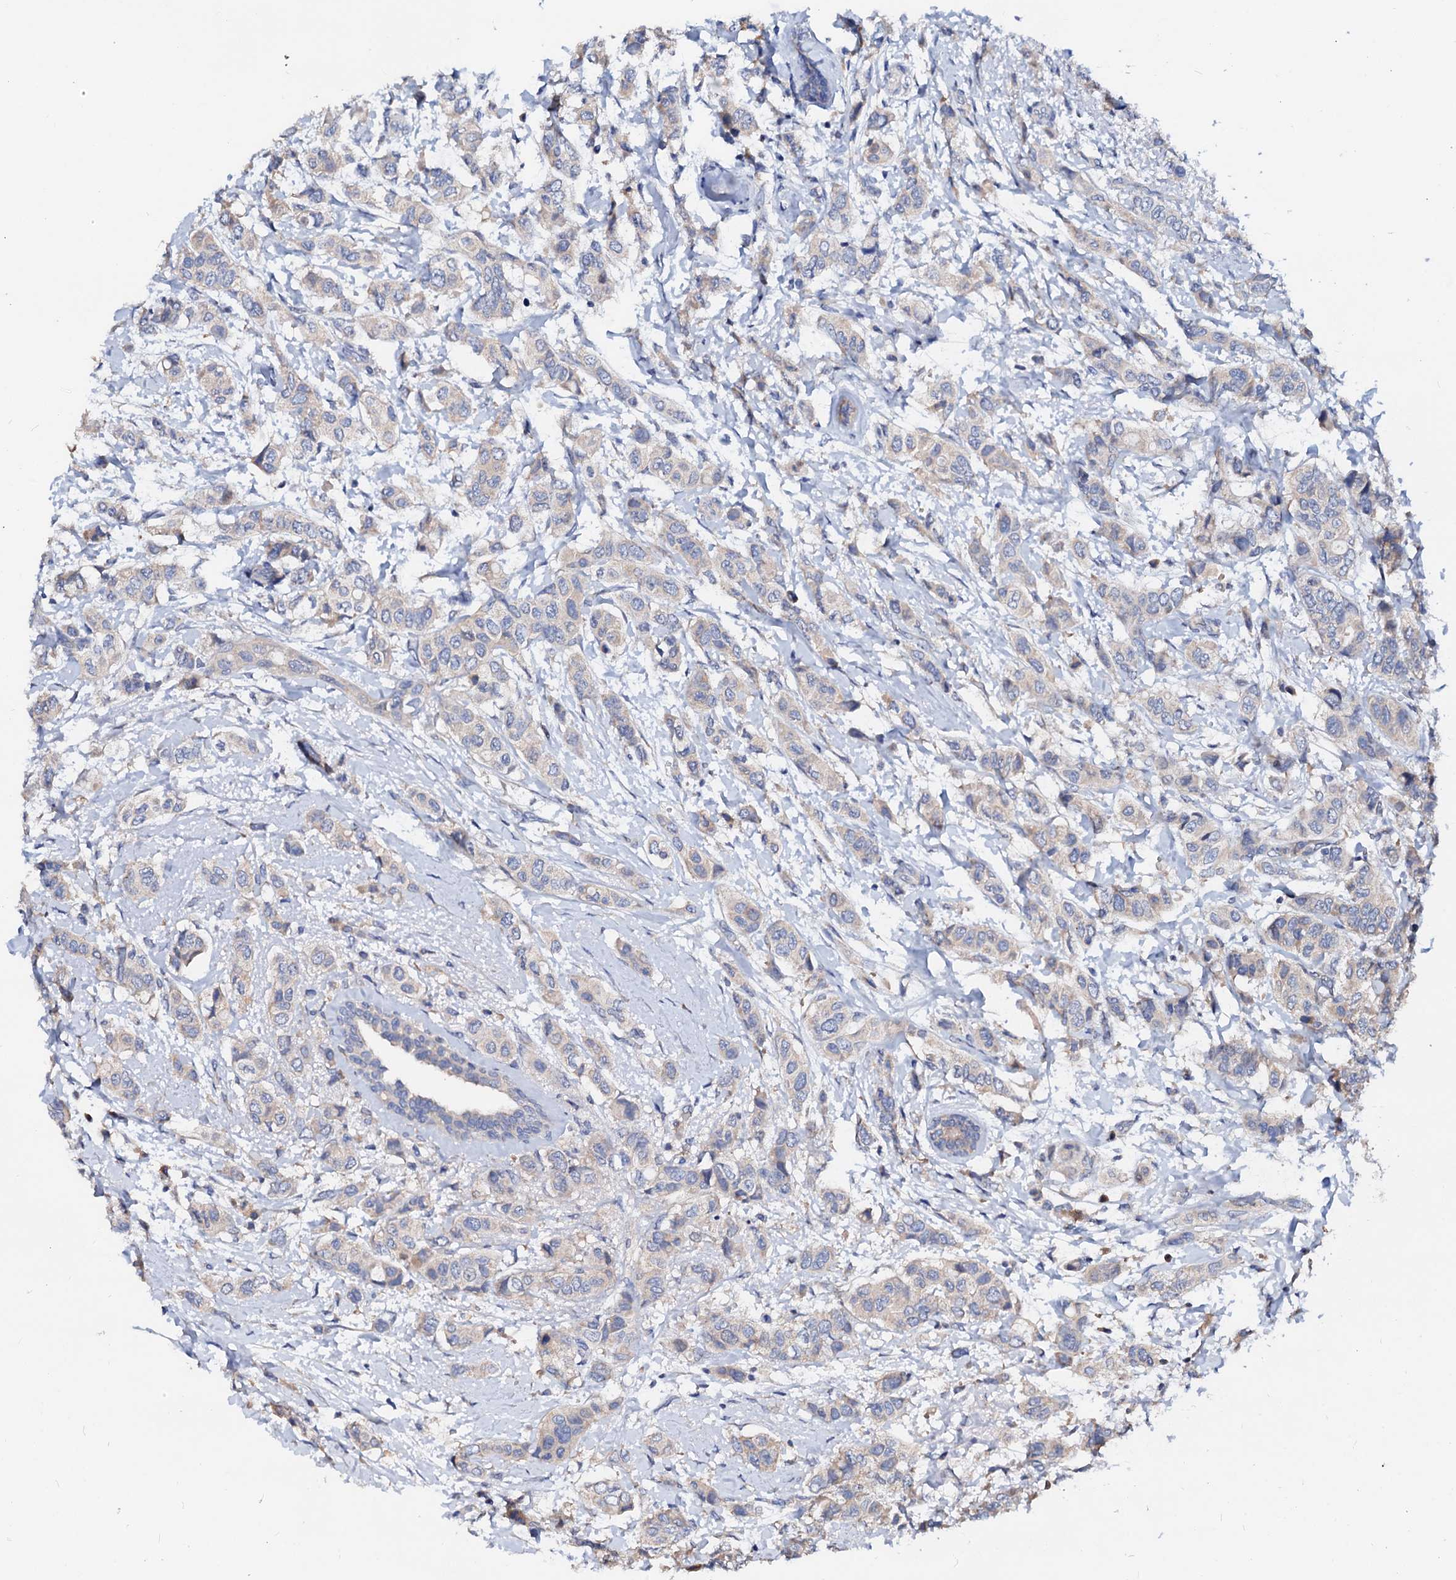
{"staining": {"intensity": "weak", "quantity": "<25%", "location": "cytoplasmic/membranous"}, "tissue": "breast cancer", "cell_type": "Tumor cells", "image_type": "cancer", "snomed": [{"axis": "morphology", "description": "Lobular carcinoma"}, {"axis": "topography", "description": "Breast"}], "caption": "Immunohistochemistry micrograph of breast cancer stained for a protein (brown), which displays no positivity in tumor cells.", "gene": "EXTL1", "patient": {"sex": "female", "age": 51}}